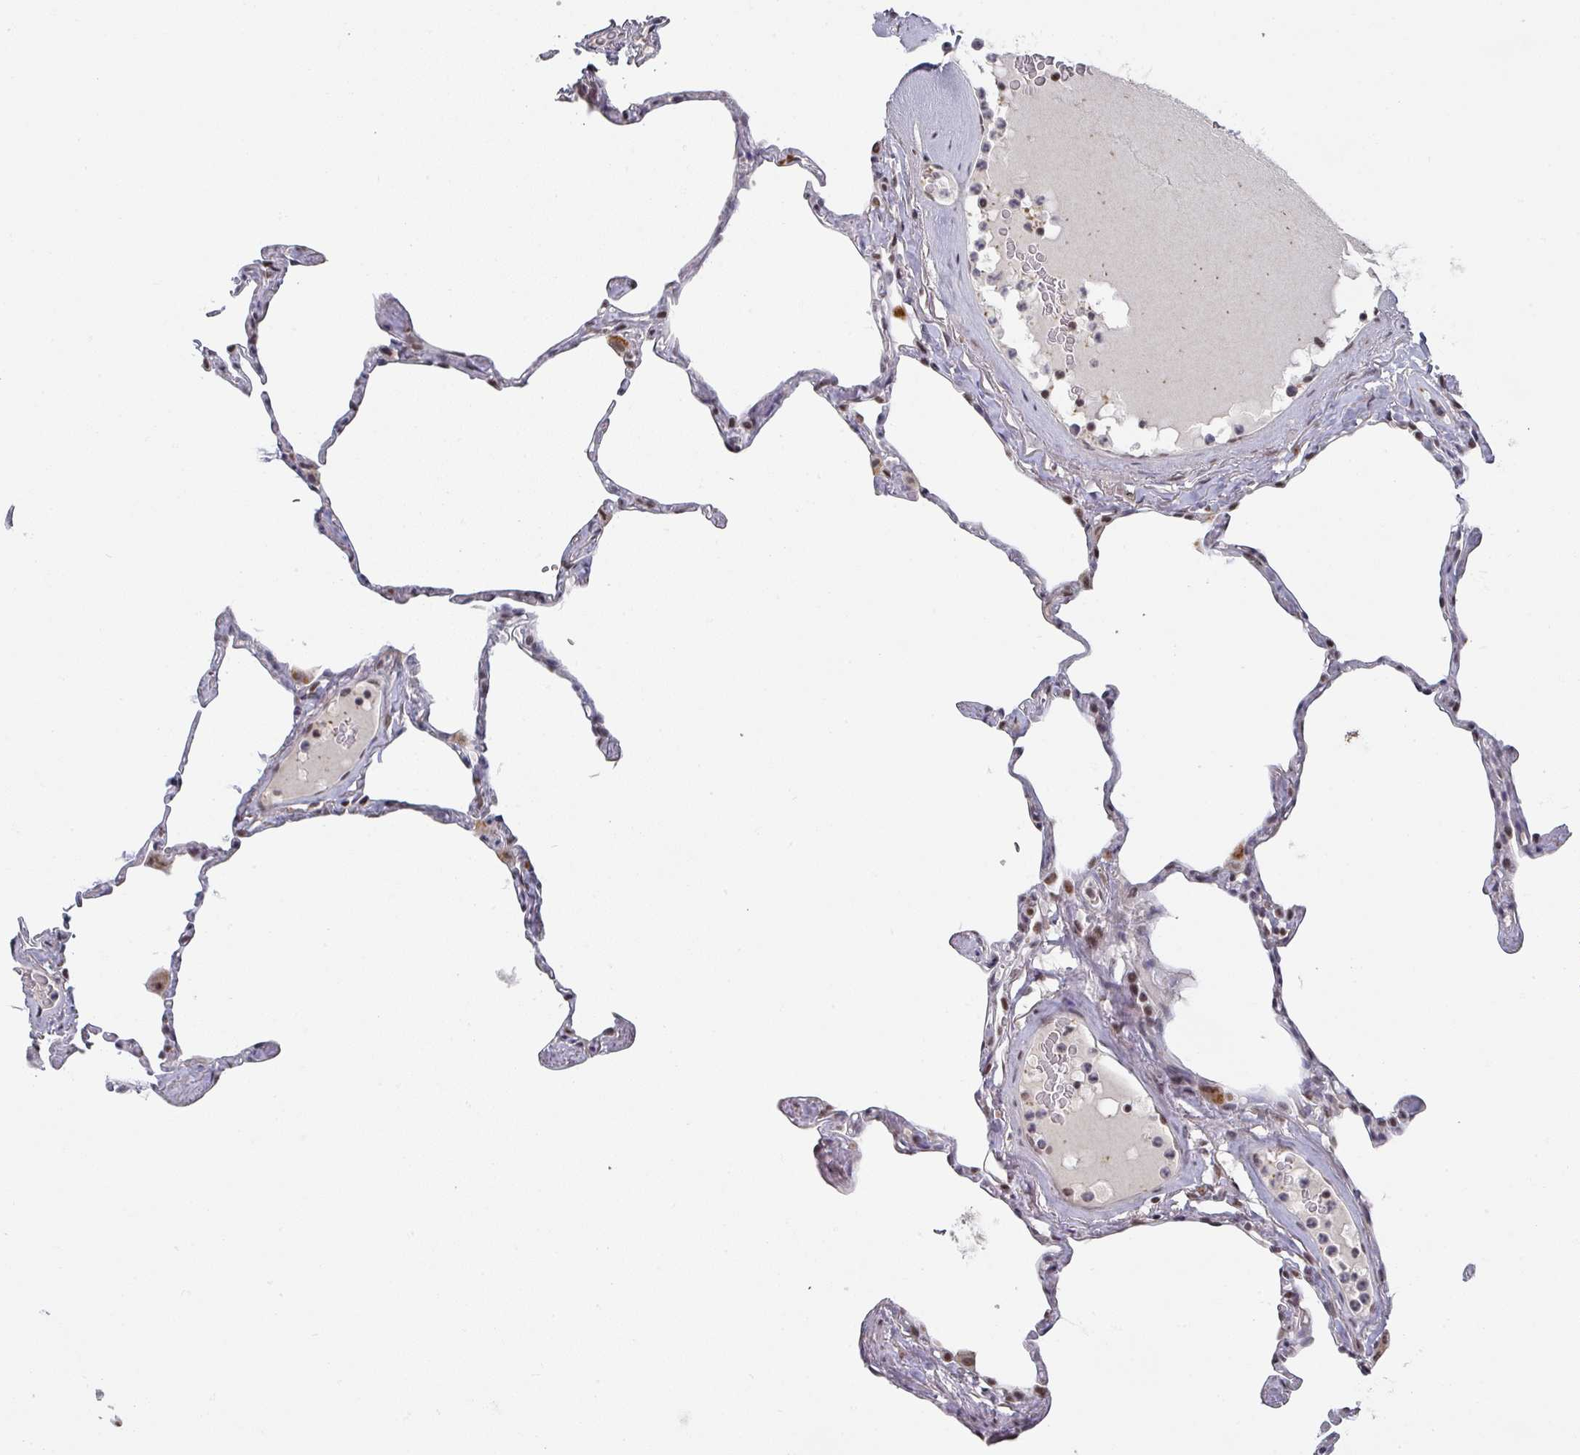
{"staining": {"intensity": "weak", "quantity": "<25%", "location": "nuclear"}, "tissue": "lung", "cell_type": "Alveolar cells", "image_type": "normal", "snomed": [{"axis": "morphology", "description": "Normal tissue, NOS"}, {"axis": "topography", "description": "Lung"}], "caption": "The micrograph shows no staining of alveolar cells in normal lung. Nuclei are stained in blue.", "gene": "ZNF654", "patient": {"sex": "male", "age": 65}}